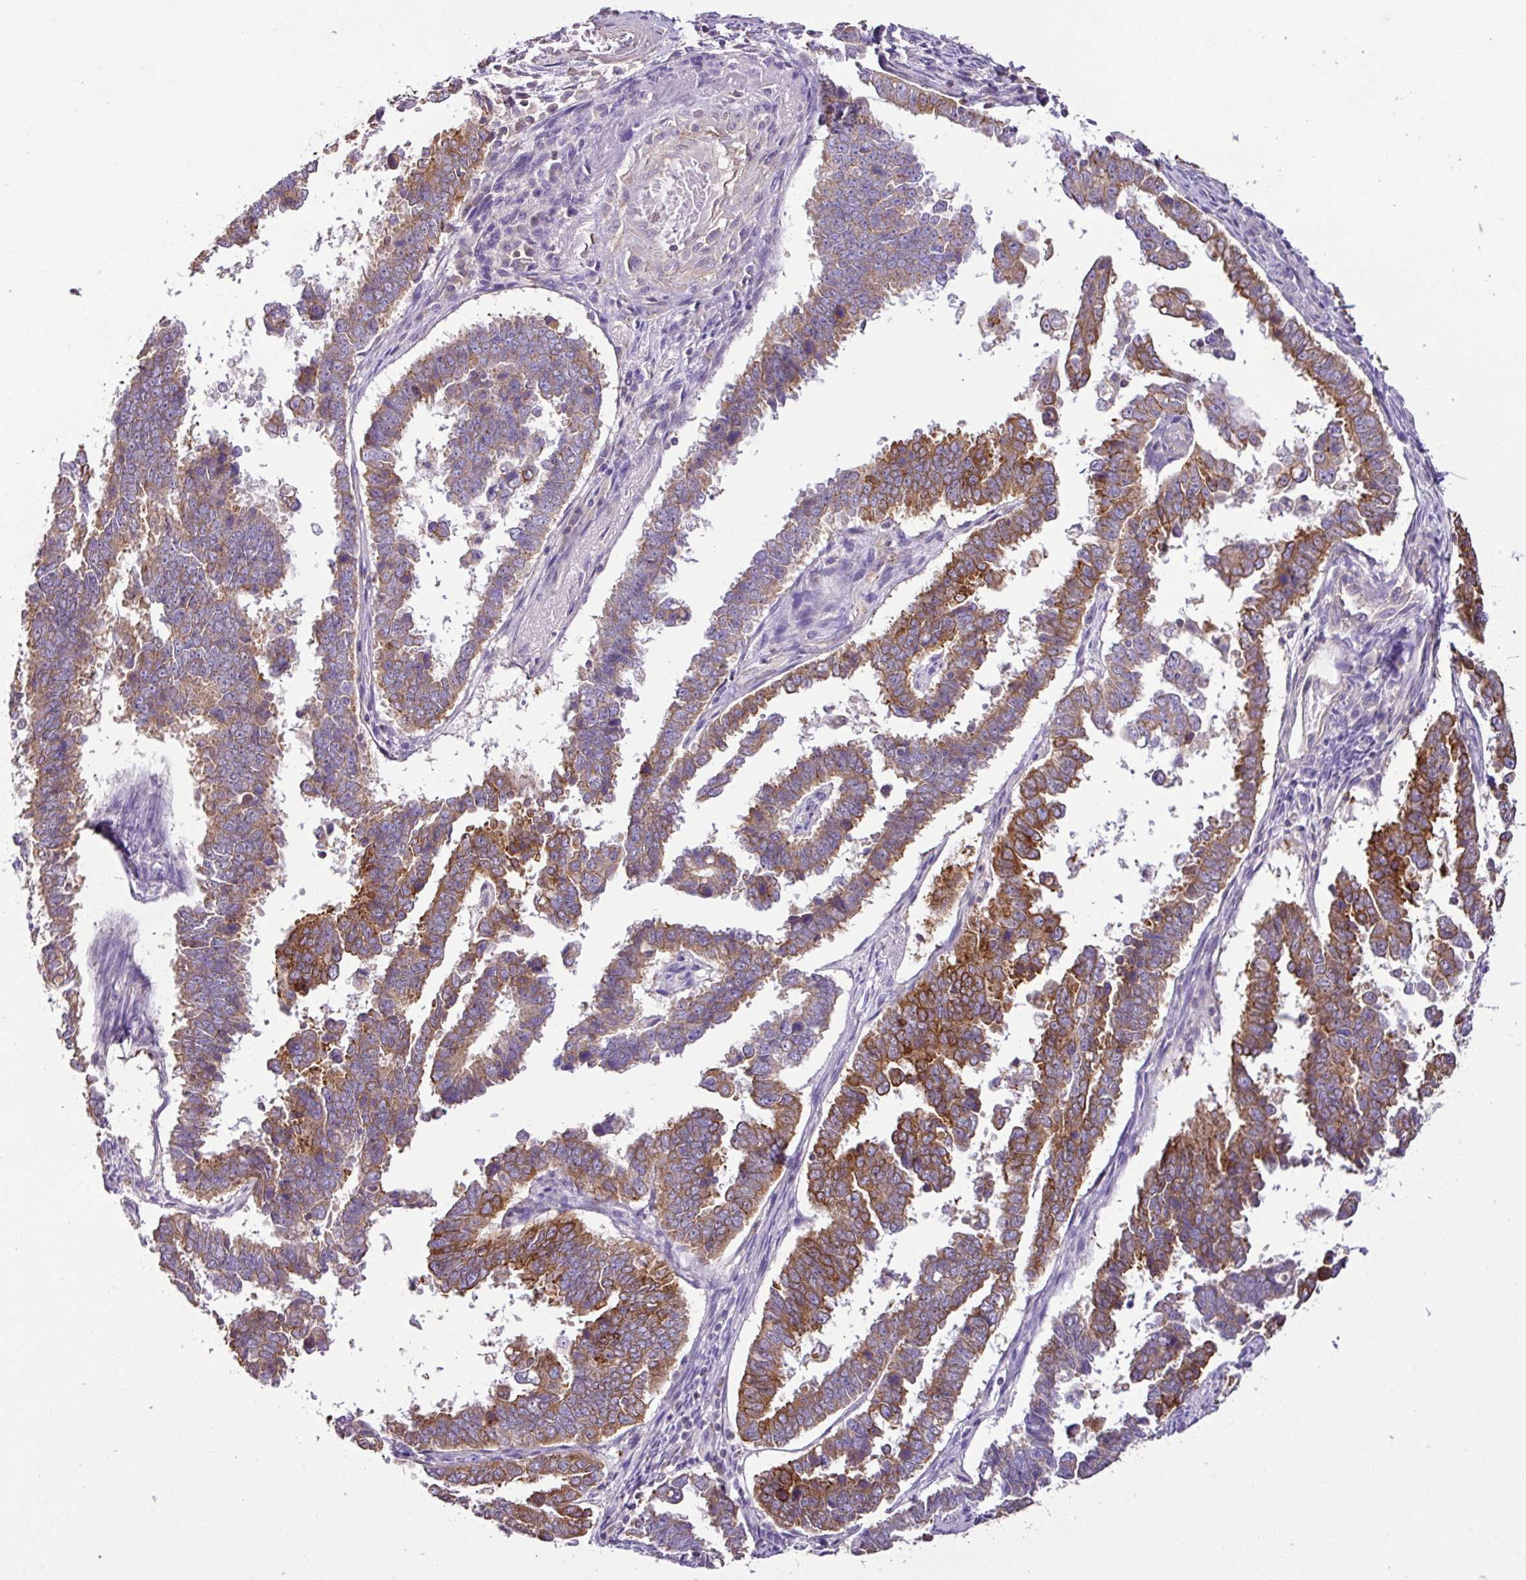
{"staining": {"intensity": "moderate", "quantity": ">75%", "location": "cytoplasmic/membranous"}, "tissue": "endometrial cancer", "cell_type": "Tumor cells", "image_type": "cancer", "snomed": [{"axis": "morphology", "description": "Adenocarcinoma, NOS"}, {"axis": "topography", "description": "Endometrium"}], "caption": "Endometrial adenocarcinoma stained with immunohistochemistry (IHC) displays moderate cytoplasmic/membranous expression in about >75% of tumor cells. (DAB (3,3'-diaminobenzidine) IHC with brightfield microscopy, high magnification).", "gene": "AGR3", "patient": {"sex": "female", "age": 75}}